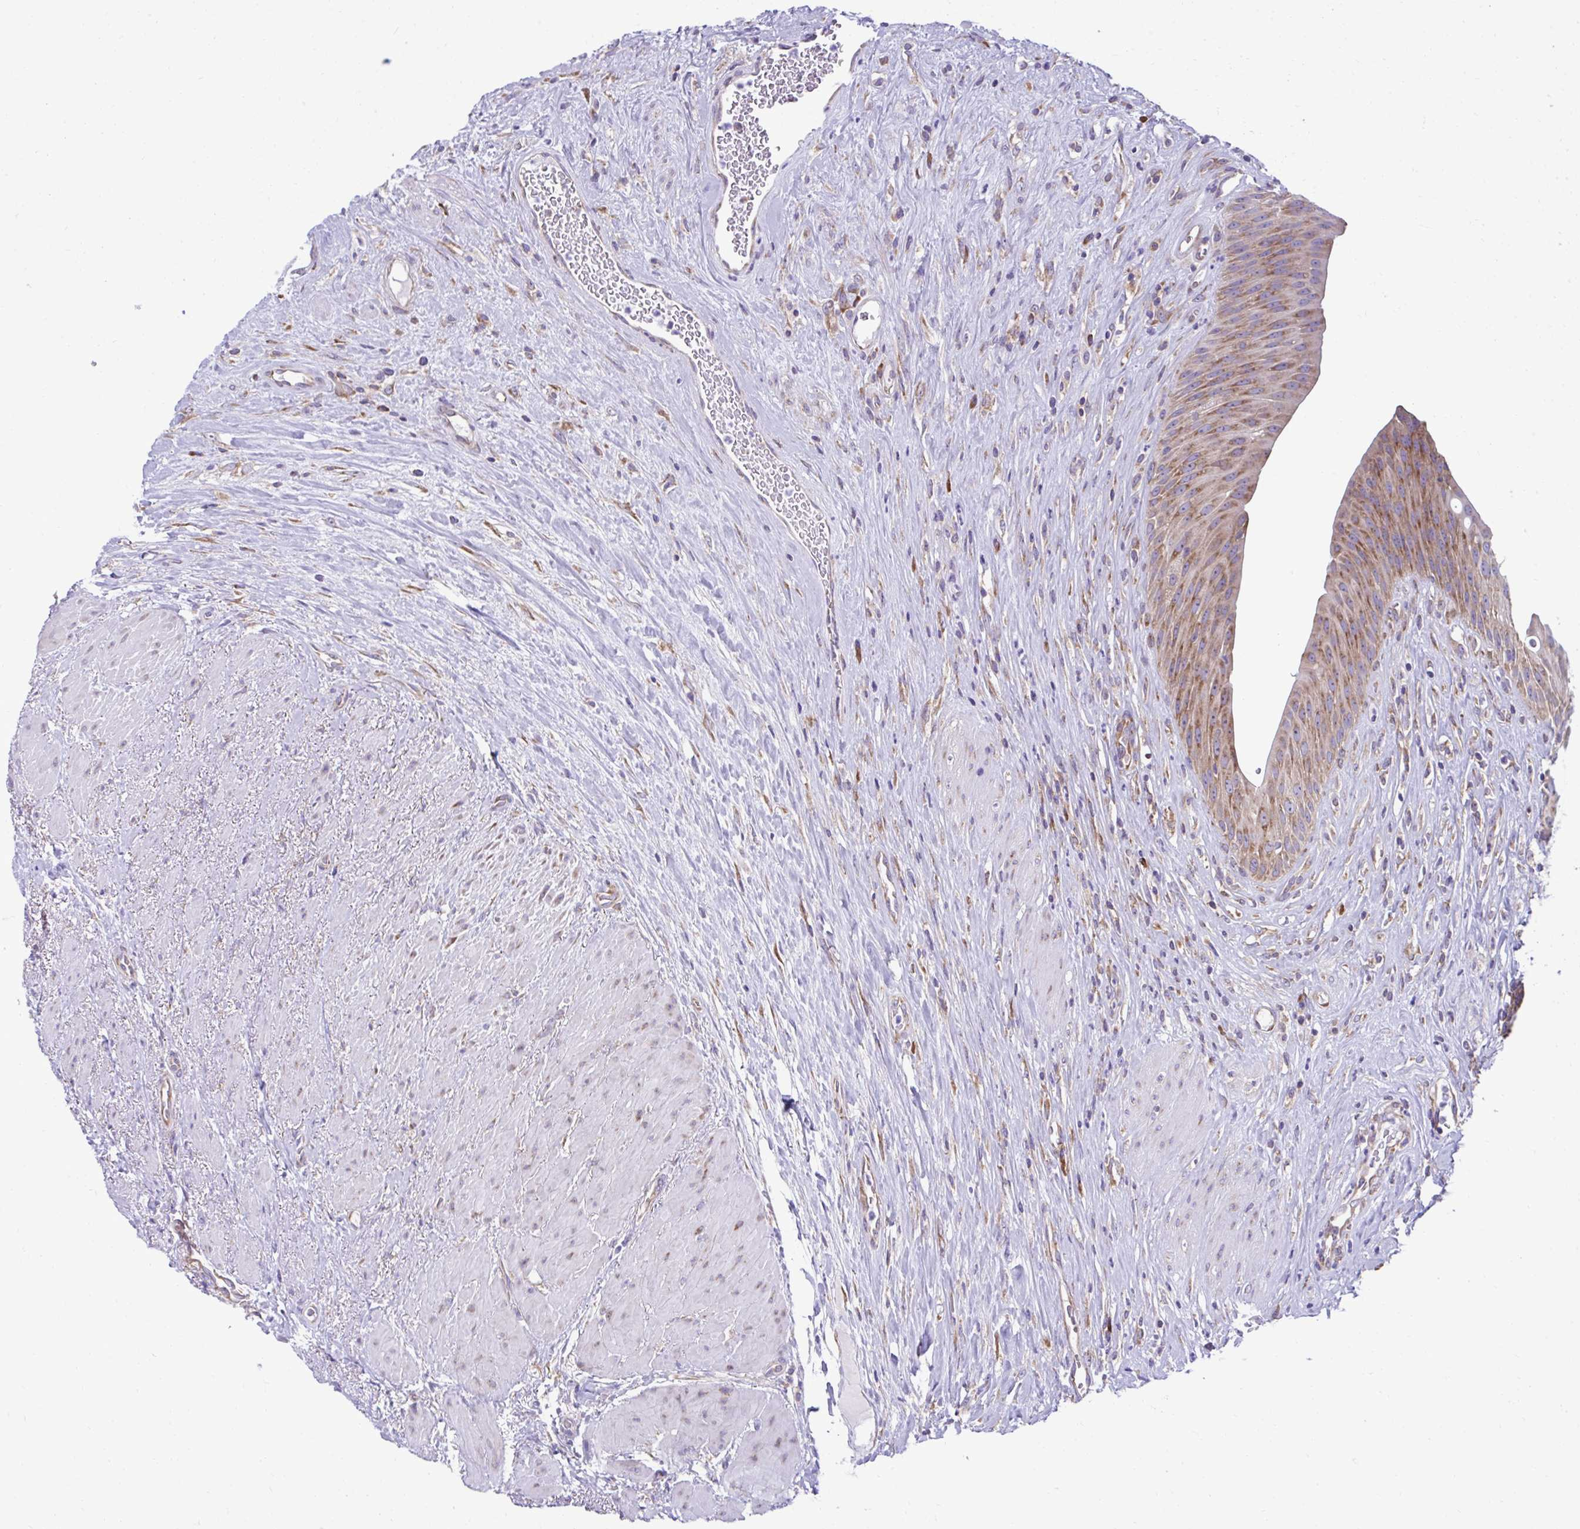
{"staining": {"intensity": "moderate", "quantity": ">75%", "location": "cytoplasmic/membranous"}, "tissue": "urinary bladder", "cell_type": "Urothelial cells", "image_type": "normal", "snomed": [{"axis": "morphology", "description": "Normal tissue, NOS"}, {"axis": "topography", "description": "Urinary bladder"}], "caption": "Immunohistochemical staining of benign human urinary bladder demonstrates medium levels of moderate cytoplasmic/membranous expression in about >75% of urothelial cells. Using DAB (3,3'-diaminobenzidine) (brown) and hematoxylin (blue) stains, captured at high magnification using brightfield microscopy.", "gene": "RPL7", "patient": {"sex": "female", "age": 56}}